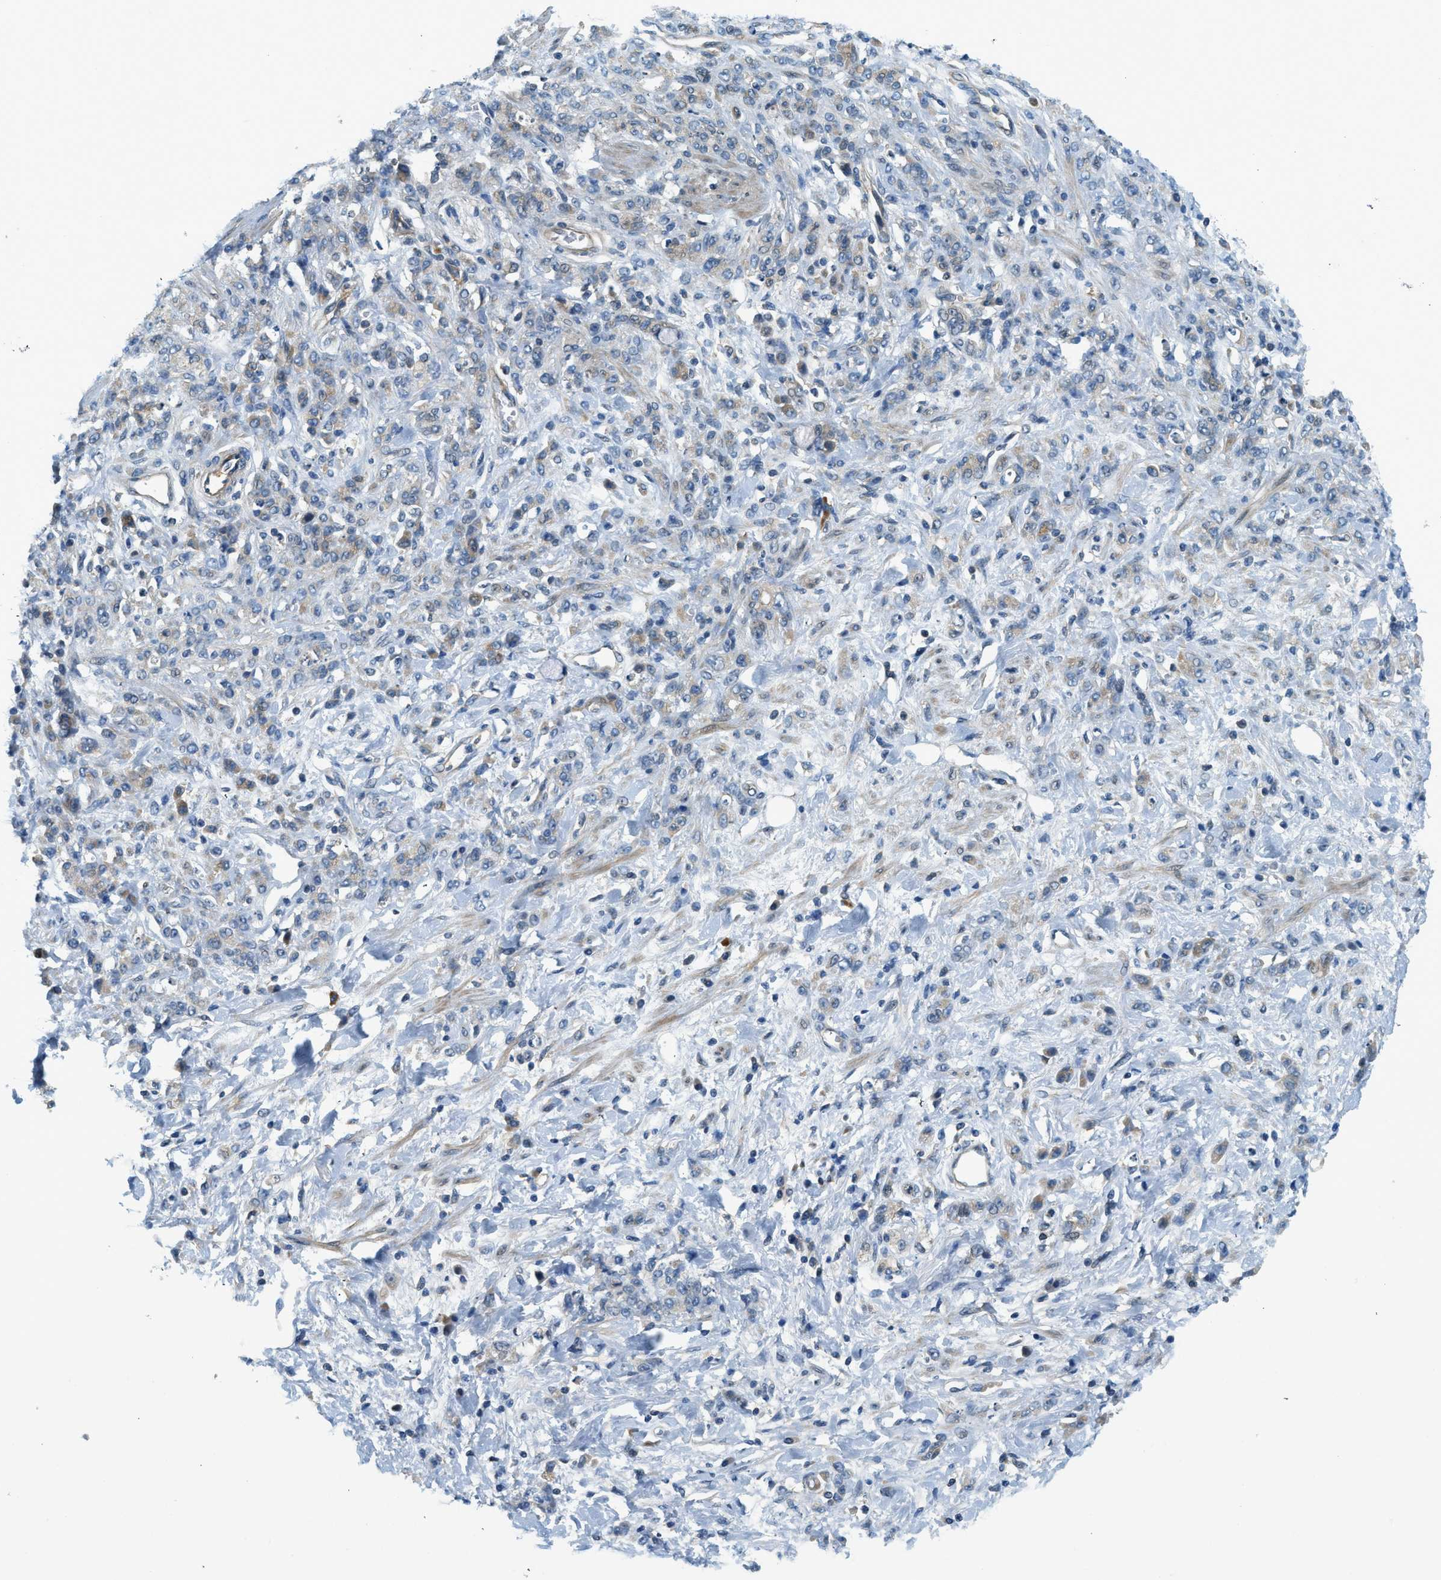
{"staining": {"intensity": "negative", "quantity": "none", "location": "none"}, "tissue": "stomach cancer", "cell_type": "Tumor cells", "image_type": "cancer", "snomed": [{"axis": "morphology", "description": "Normal tissue, NOS"}, {"axis": "morphology", "description": "Adenocarcinoma, NOS"}, {"axis": "topography", "description": "Stomach"}], "caption": "Stomach cancer (adenocarcinoma) was stained to show a protein in brown. There is no significant positivity in tumor cells.", "gene": "KCNK1", "patient": {"sex": "male", "age": 82}}